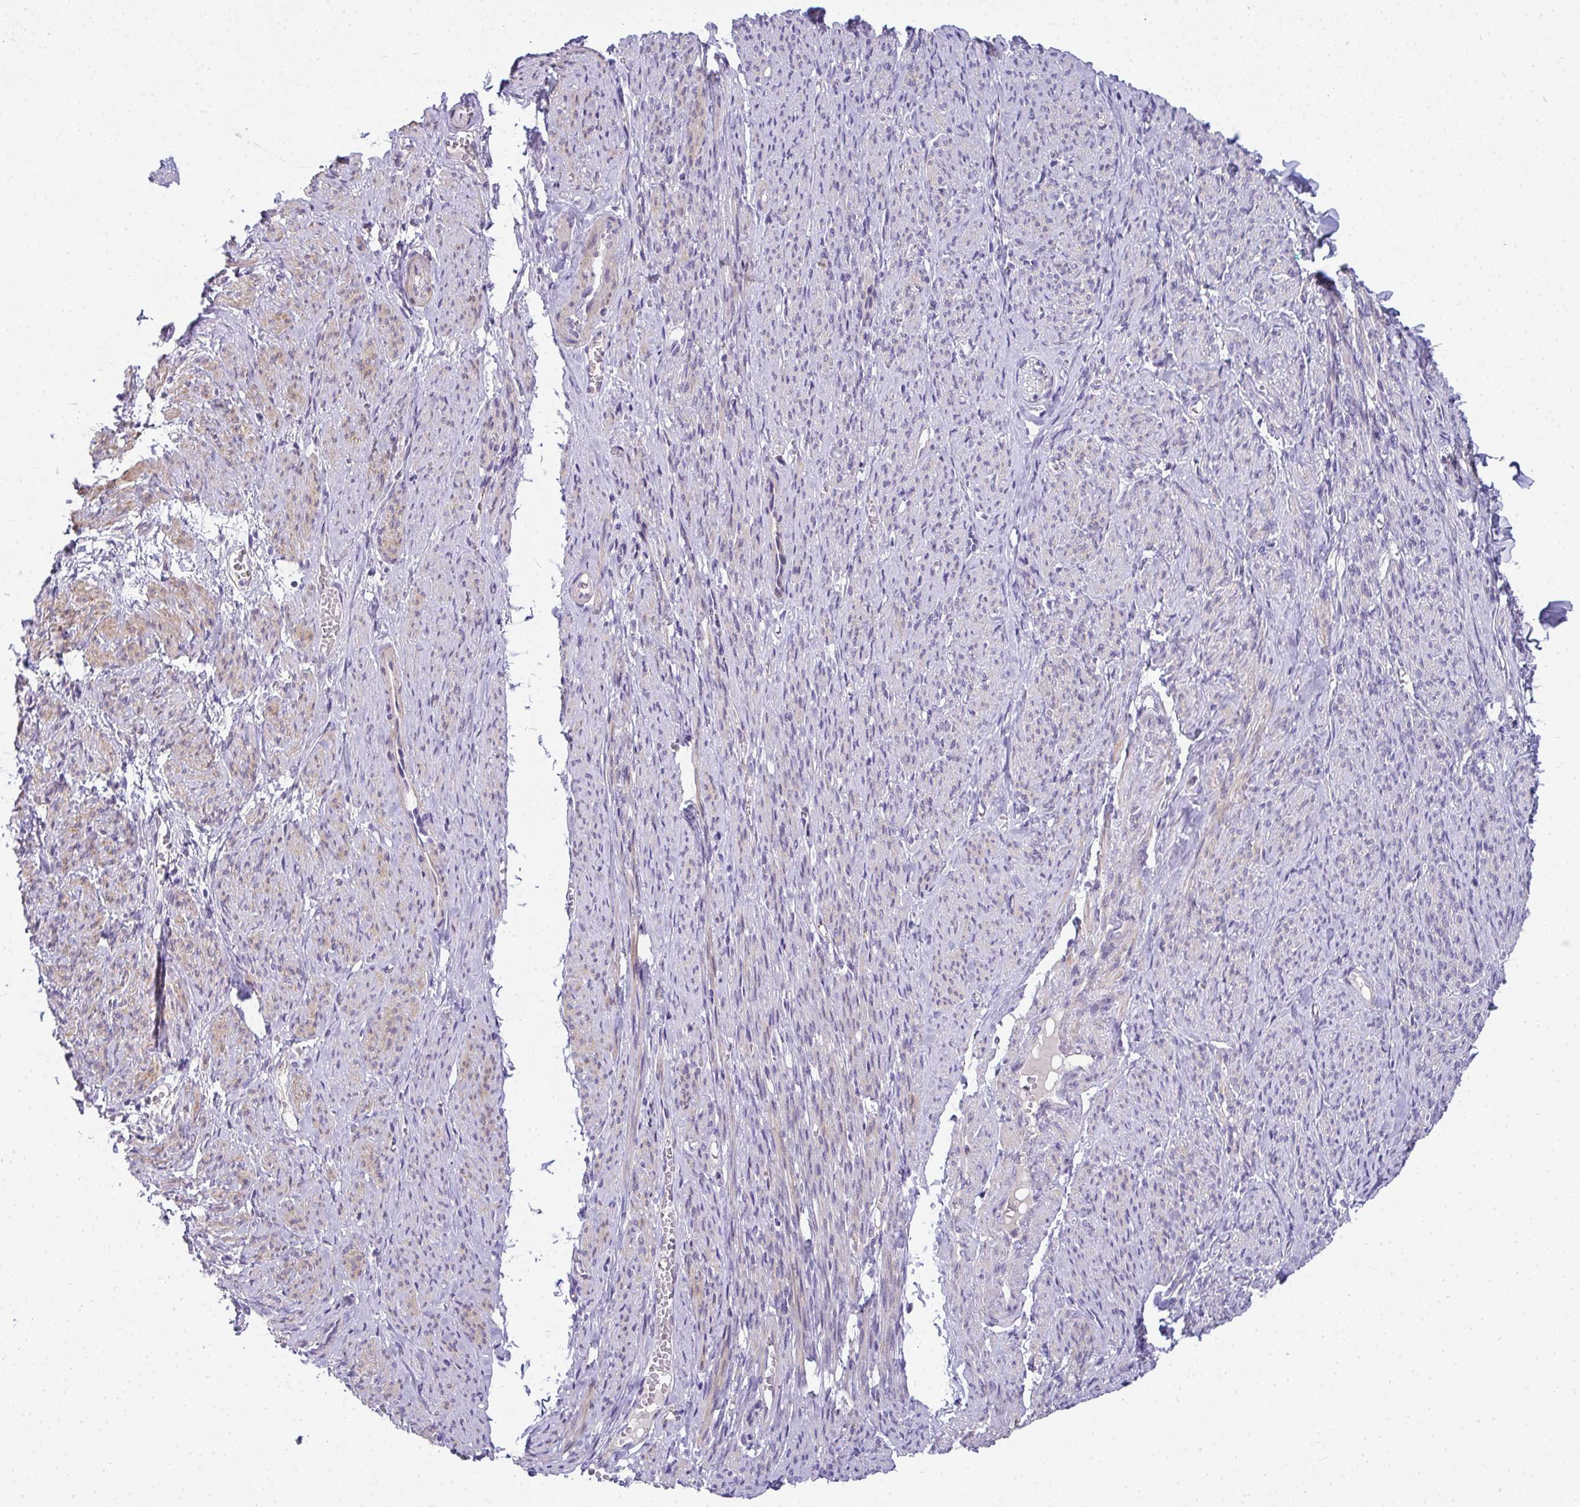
{"staining": {"intensity": "weak", "quantity": "25%-75%", "location": "cytoplasmic/membranous"}, "tissue": "smooth muscle", "cell_type": "Smooth muscle cells", "image_type": "normal", "snomed": [{"axis": "morphology", "description": "Normal tissue, NOS"}, {"axis": "topography", "description": "Smooth muscle"}], "caption": "An image of smooth muscle stained for a protein shows weak cytoplasmic/membranous brown staining in smooth muscle cells. Using DAB (3,3'-diaminobenzidine) (brown) and hematoxylin (blue) stains, captured at high magnification using brightfield microscopy.", "gene": "AK5", "patient": {"sex": "female", "age": 65}}